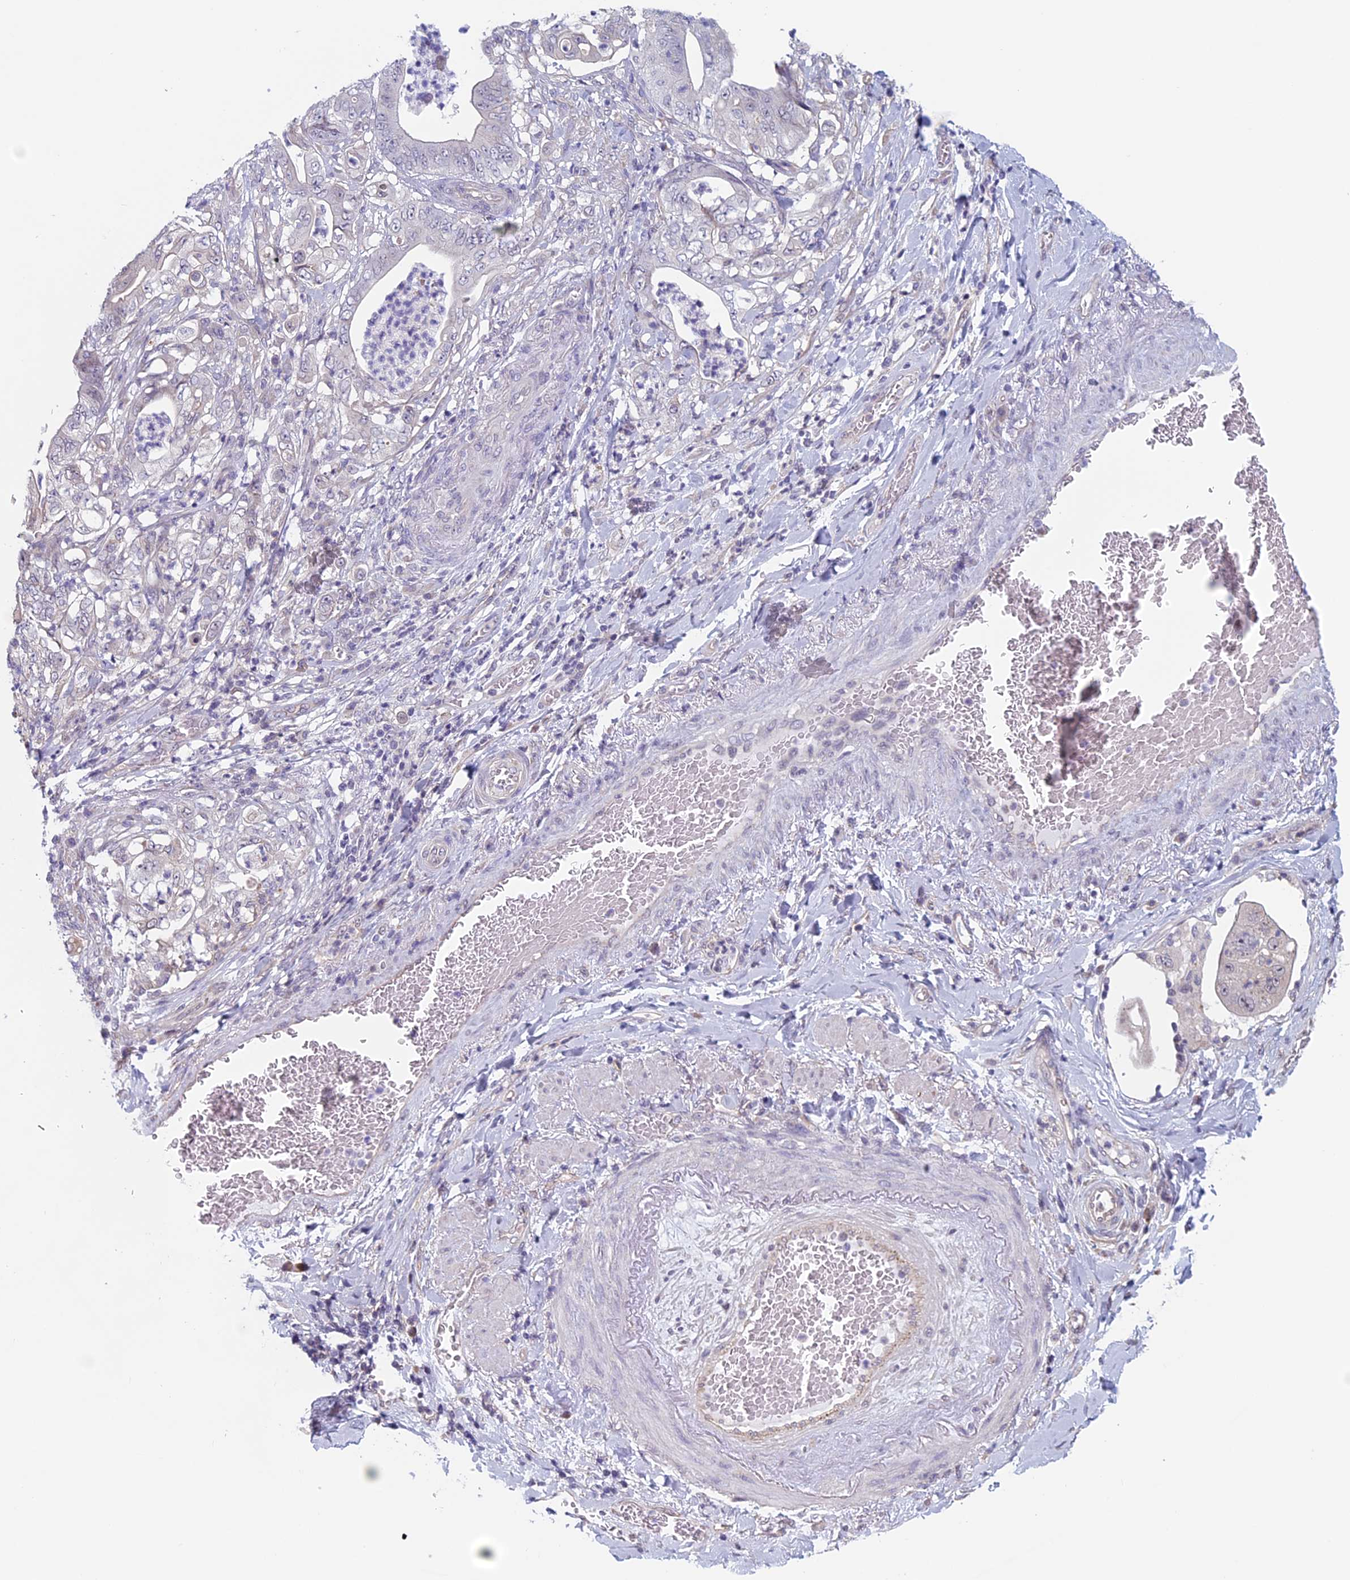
{"staining": {"intensity": "negative", "quantity": "none", "location": "none"}, "tissue": "stomach cancer", "cell_type": "Tumor cells", "image_type": "cancer", "snomed": [{"axis": "morphology", "description": "Adenocarcinoma, NOS"}, {"axis": "topography", "description": "Stomach"}], "caption": "Tumor cells are negative for brown protein staining in stomach cancer.", "gene": "SLC1A6", "patient": {"sex": "female", "age": 73}}